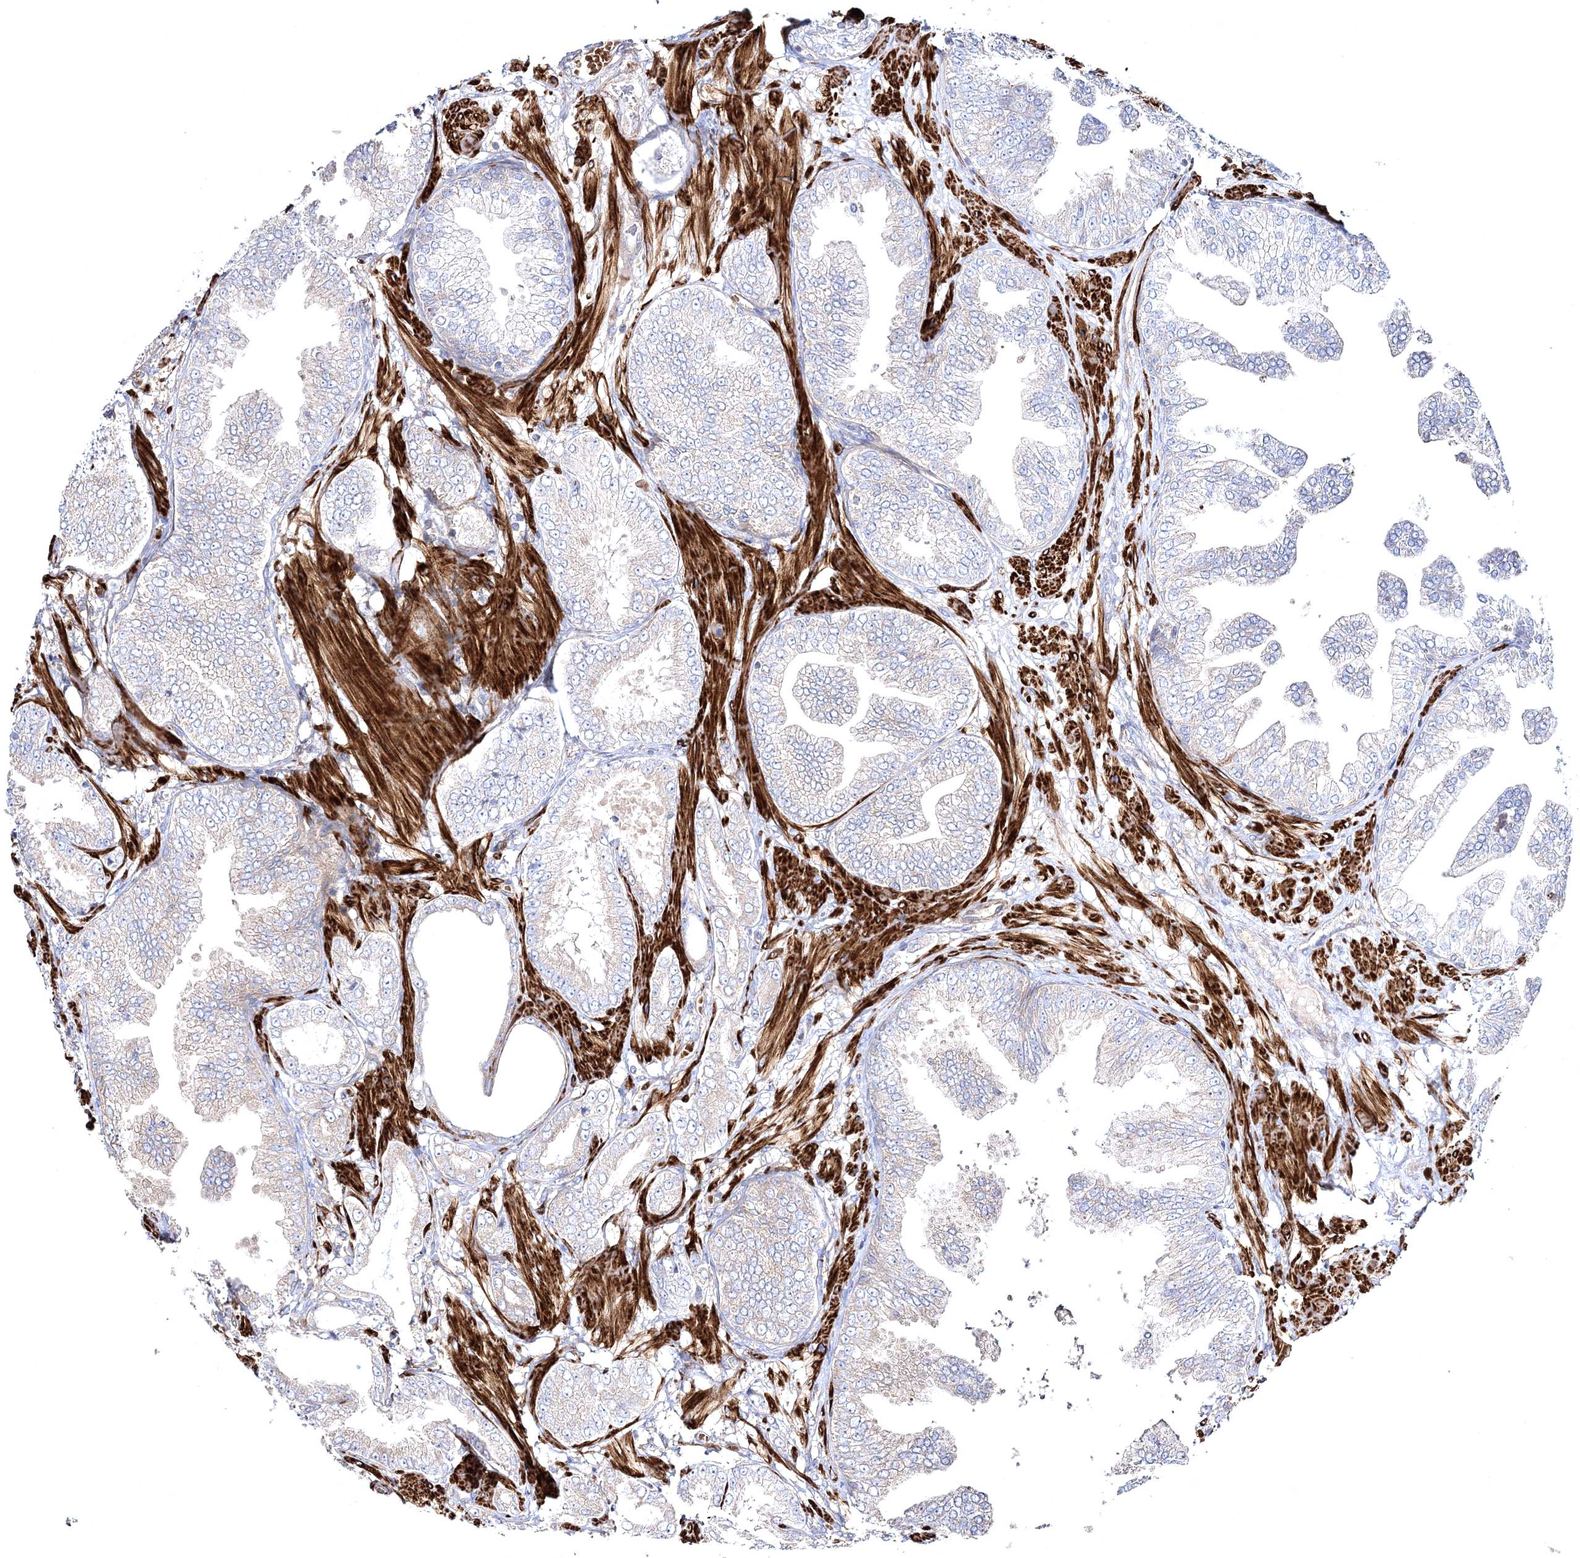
{"staining": {"intensity": "negative", "quantity": "none", "location": "none"}, "tissue": "prostate cancer", "cell_type": "Tumor cells", "image_type": "cancer", "snomed": [{"axis": "morphology", "description": "Adenocarcinoma, Low grade"}, {"axis": "topography", "description": "Prostate"}], "caption": "Immunohistochemical staining of human prostate cancer (adenocarcinoma (low-grade)) reveals no significant positivity in tumor cells.", "gene": "ZSWIM6", "patient": {"sex": "male", "age": 63}}